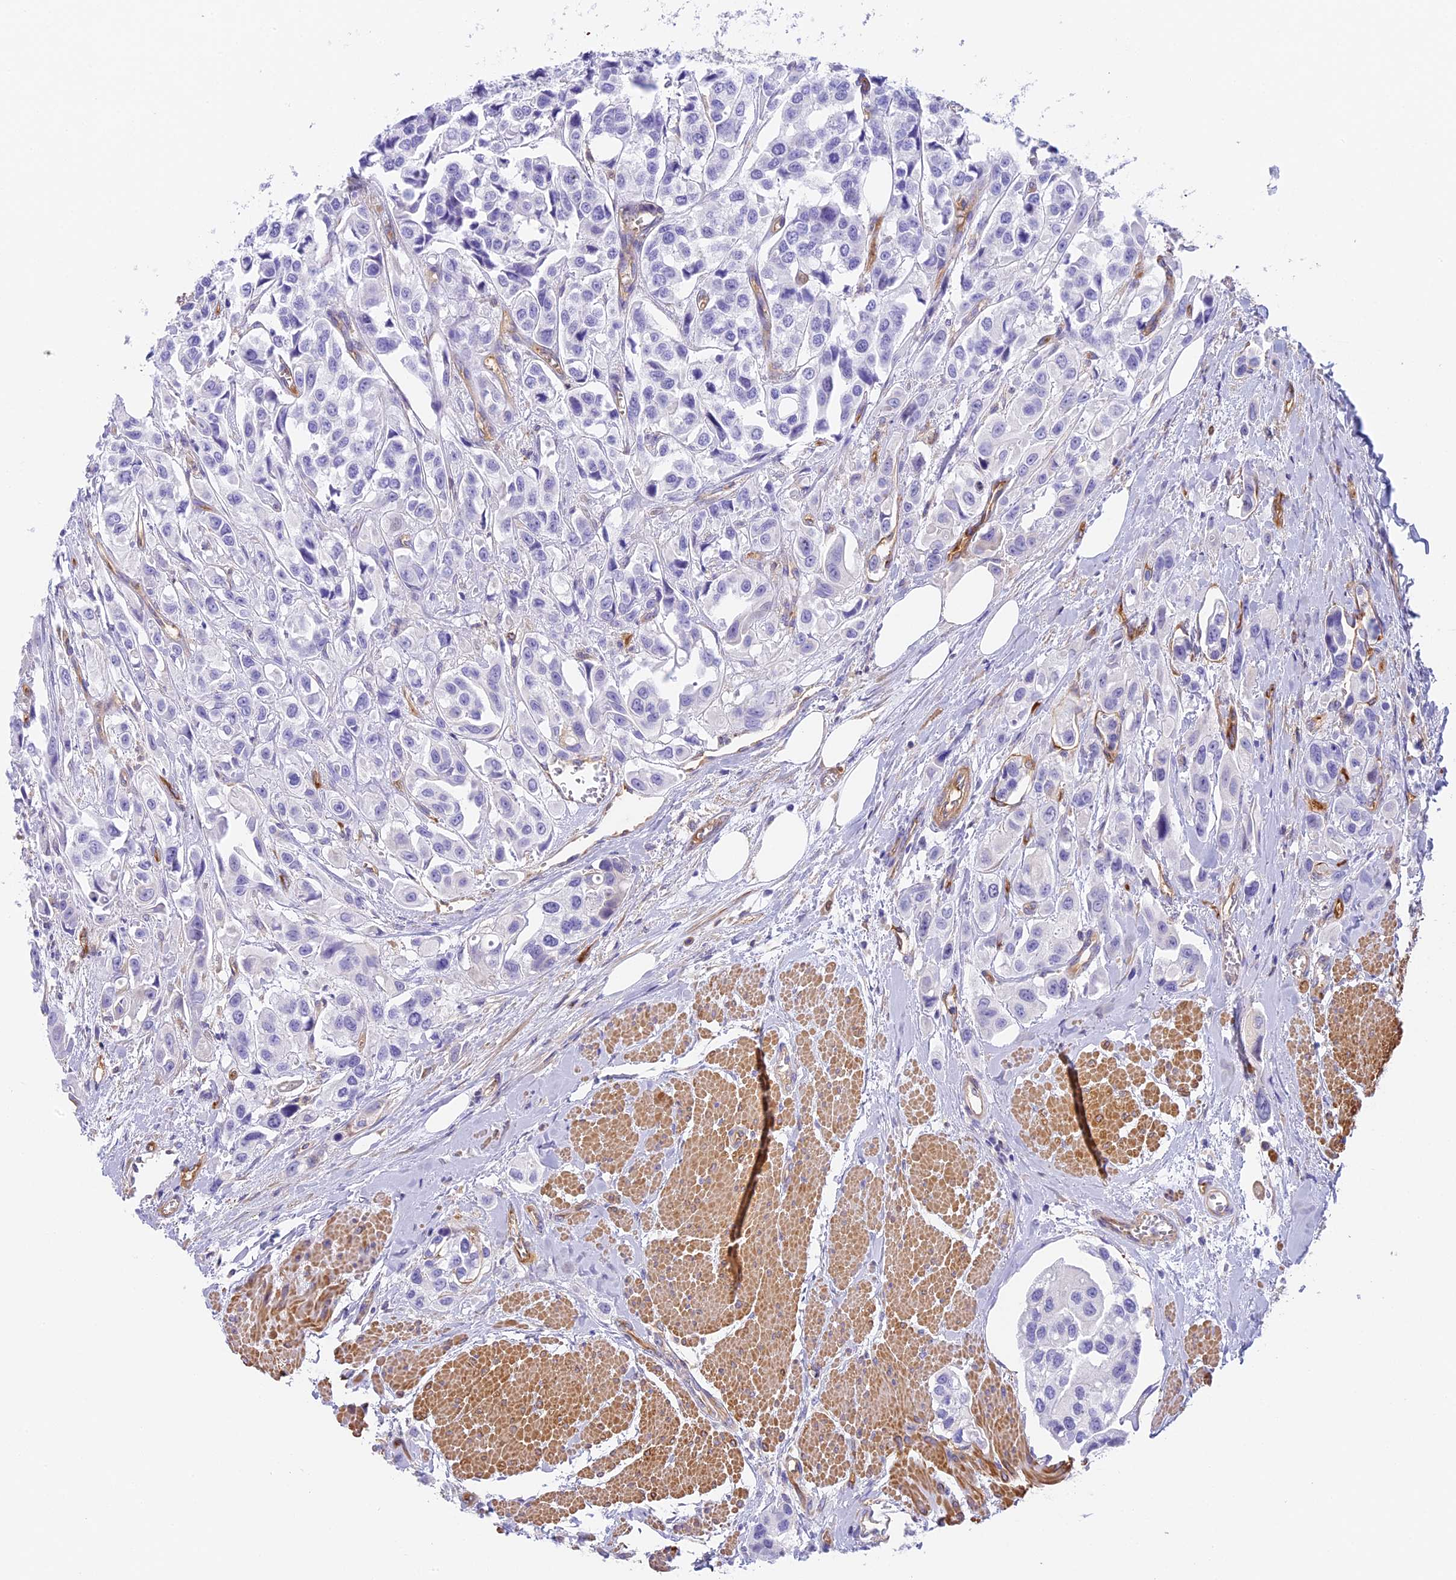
{"staining": {"intensity": "negative", "quantity": "none", "location": "none"}, "tissue": "urothelial cancer", "cell_type": "Tumor cells", "image_type": "cancer", "snomed": [{"axis": "morphology", "description": "Urothelial carcinoma, High grade"}, {"axis": "topography", "description": "Urinary bladder"}], "caption": "Human urothelial cancer stained for a protein using IHC exhibits no positivity in tumor cells.", "gene": "HOMER3", "patient": {"sex": "male", "age": 67}}